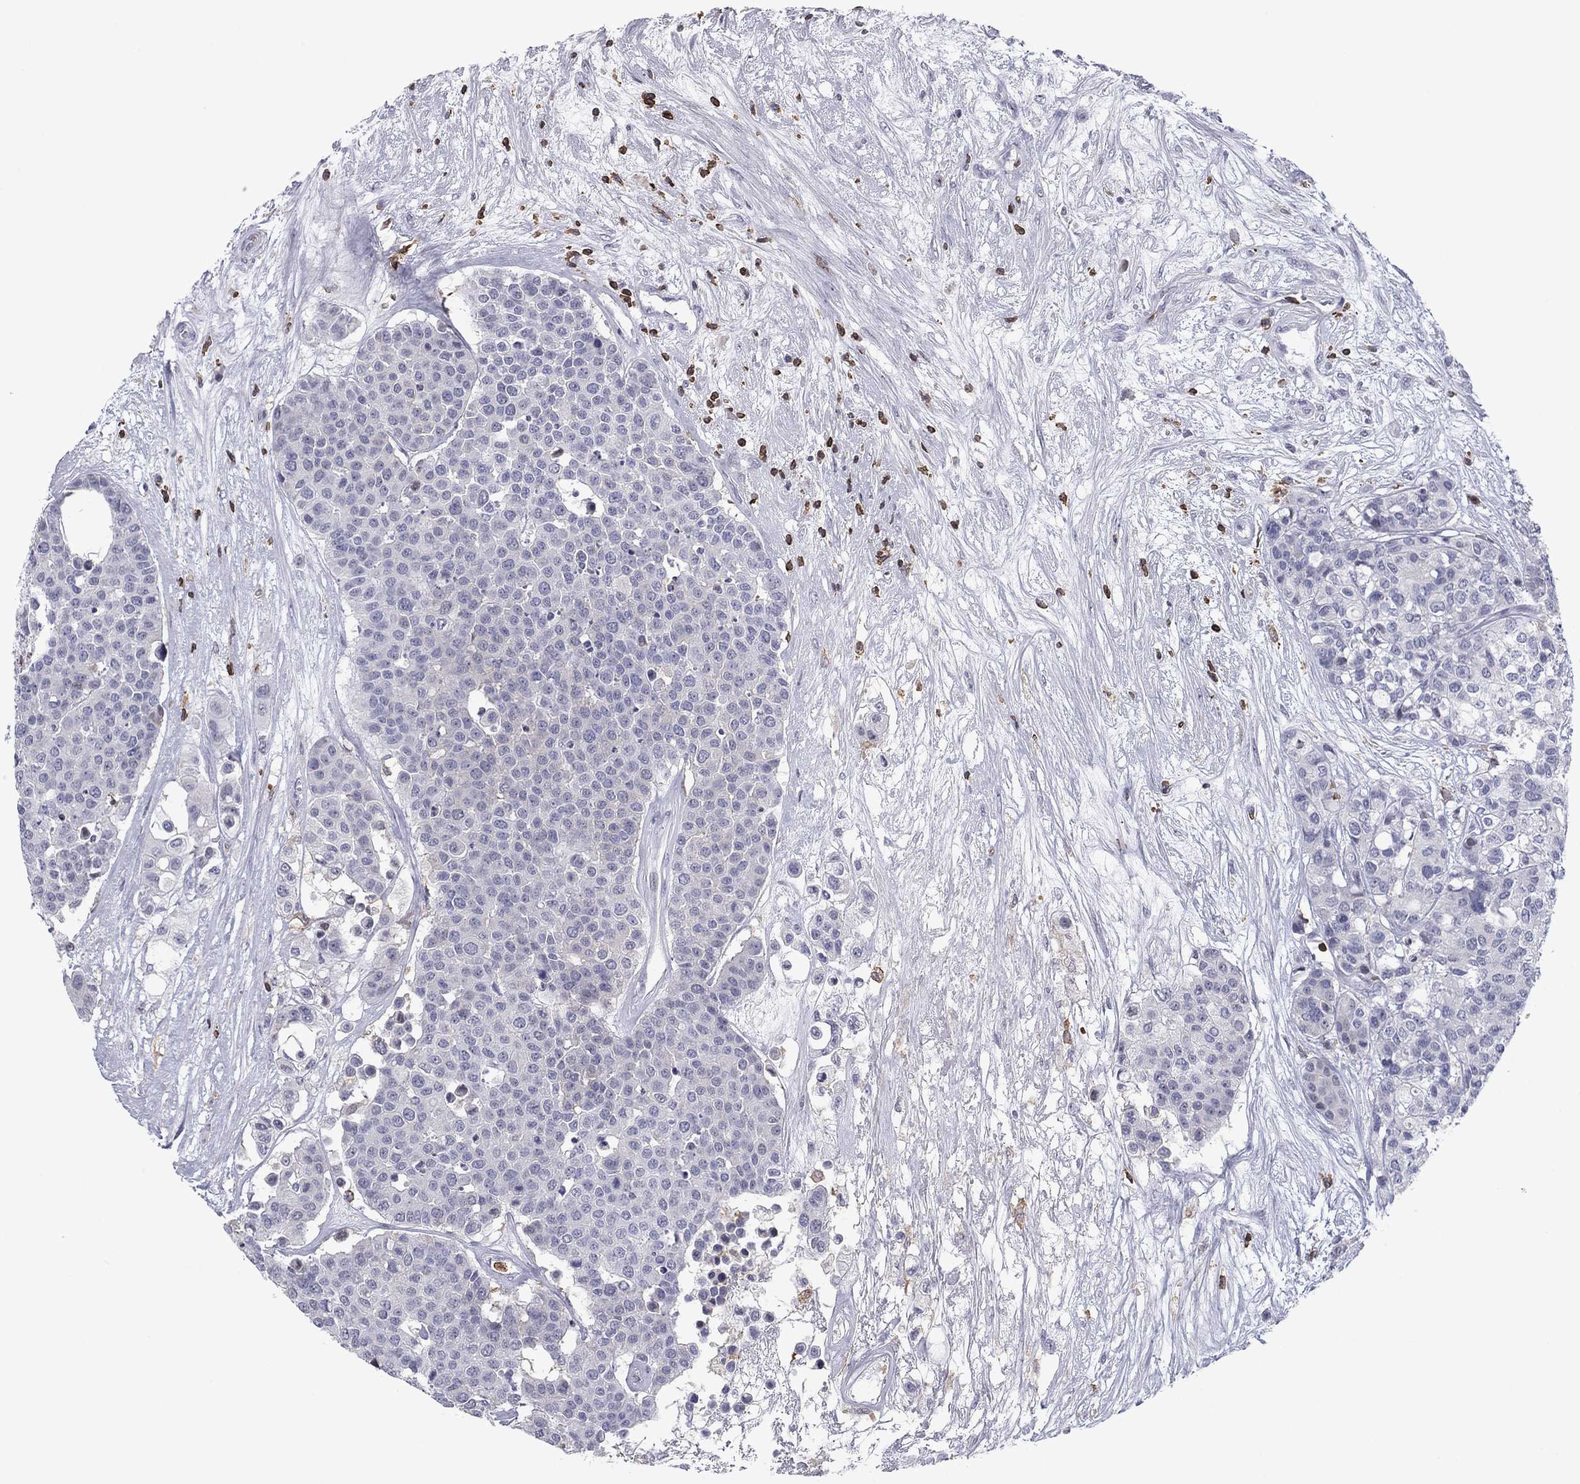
{"staining": {"intensity": "negative", "quantity": "none", "location": "none"}, "tissue": "carcinoid", "cell_type": "Tumor cells", "image_type": "cancer", "snomed": [{"axis": "morphology", "description": "Carcinoid, malignant, NOS"}, {"axis": "topography", "description": "Colon"}], "caption": "Tumor cells are negative for brown protein staining in carcinoid (malignant). The staining is performed using DAB (3,3'-diaminobenzidine) brown chromogen with nuclei counter-stained in using hematoxylin.", "gene": "ARHGAP27", "patient": {"sex": "male", "age": 81}}